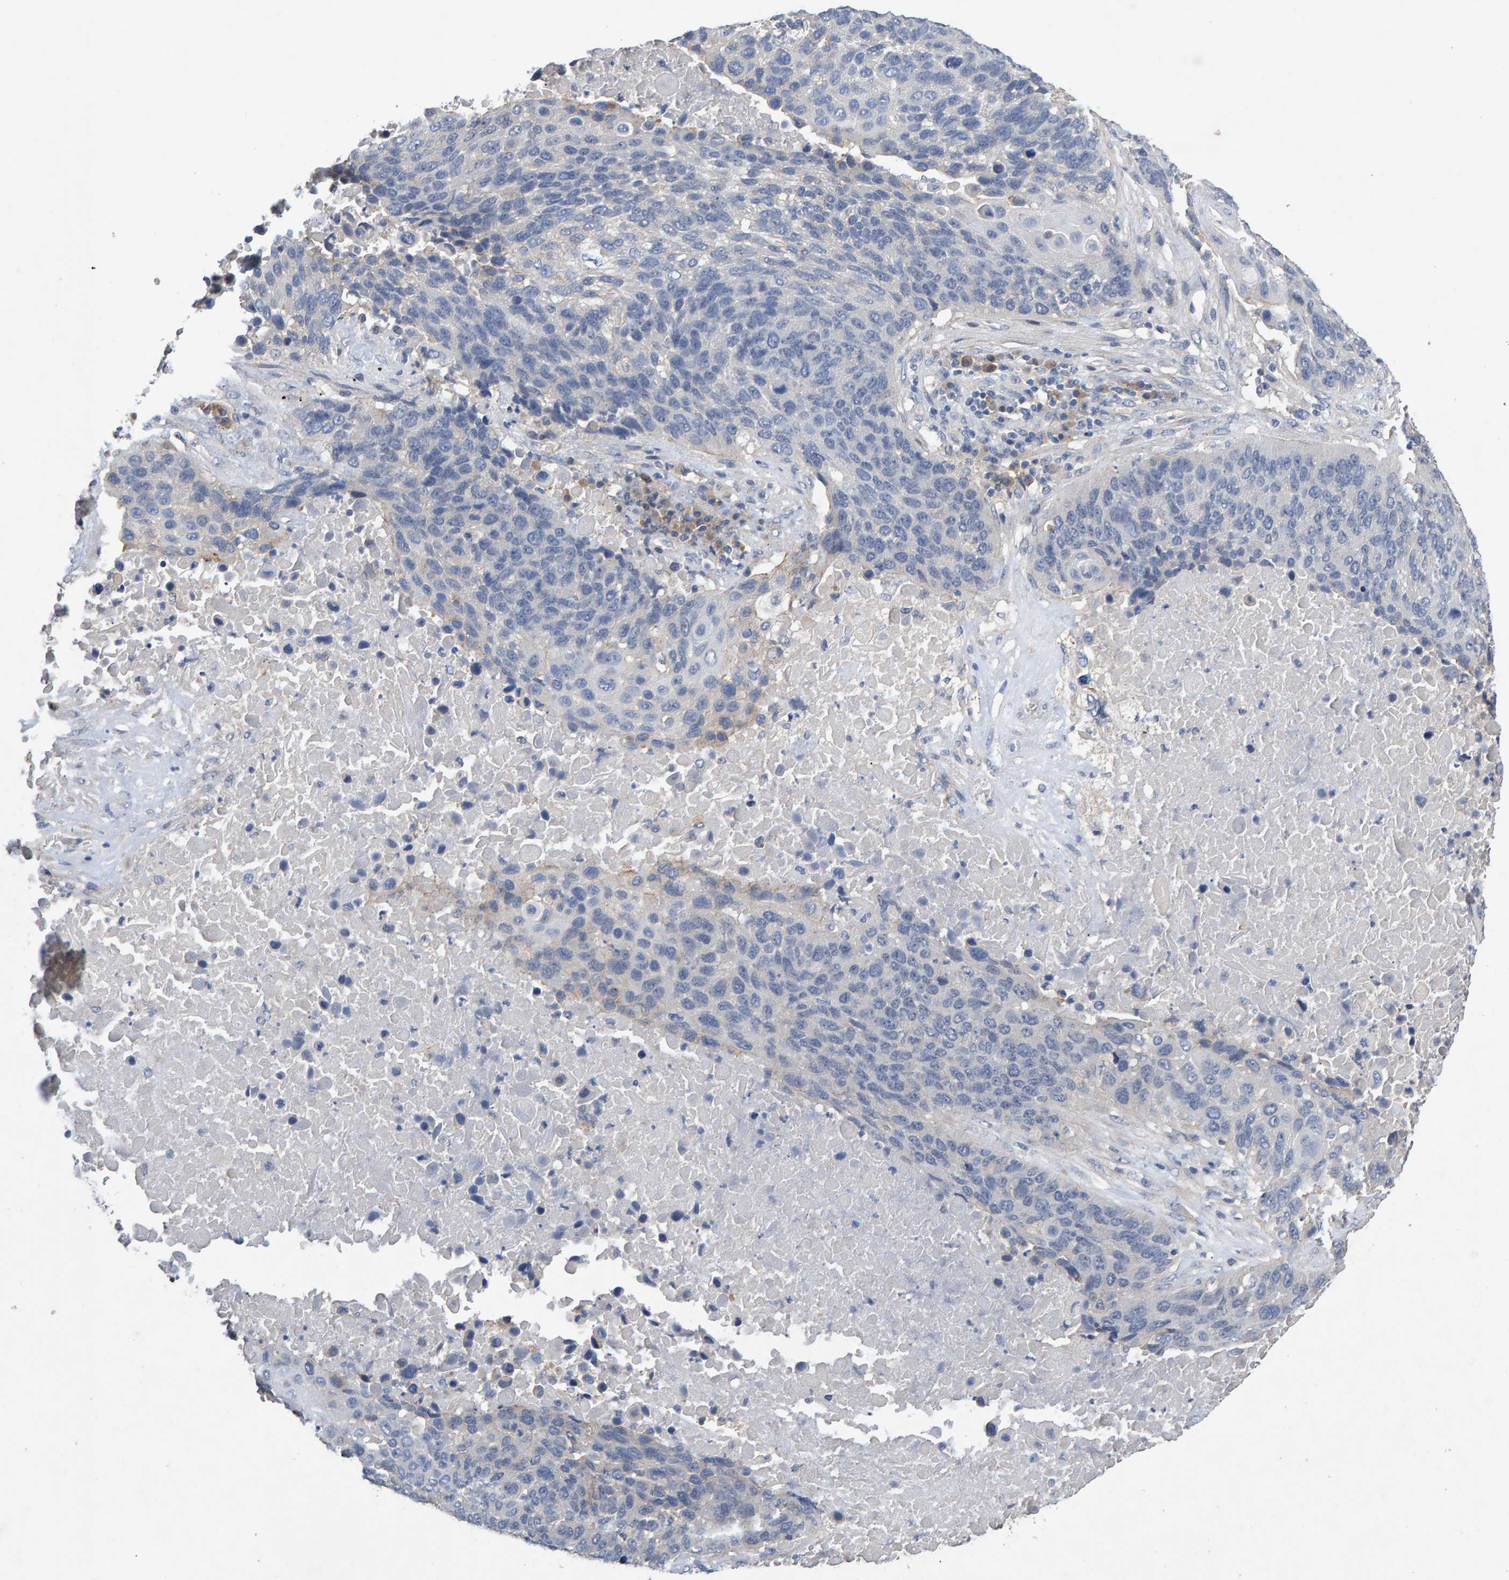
{"staining": {"intensity": "negative", "quantity": "none", "location": "none"}, "tissue": "lung cancer", "cell_type": "Tumor cells", "image_type": "cancer", "snomed": [{"axis": "morphology", "description": "Squamous cell carcinoma, NOS"}, {"axis": "topography", "description": "Lung"}], "caption": "This is a image of immunohistochemistry (IHC) staining of squamous cell carcinoma (lung), which shows no expression in tumor cells. (Stains: DAB immunohistochemistry with hematoxylin counter stain, Microscopy: brightfield microscopy at high magnification).", "gene": "EFR3A", "patient": {"sex": "male", "age": 66}}